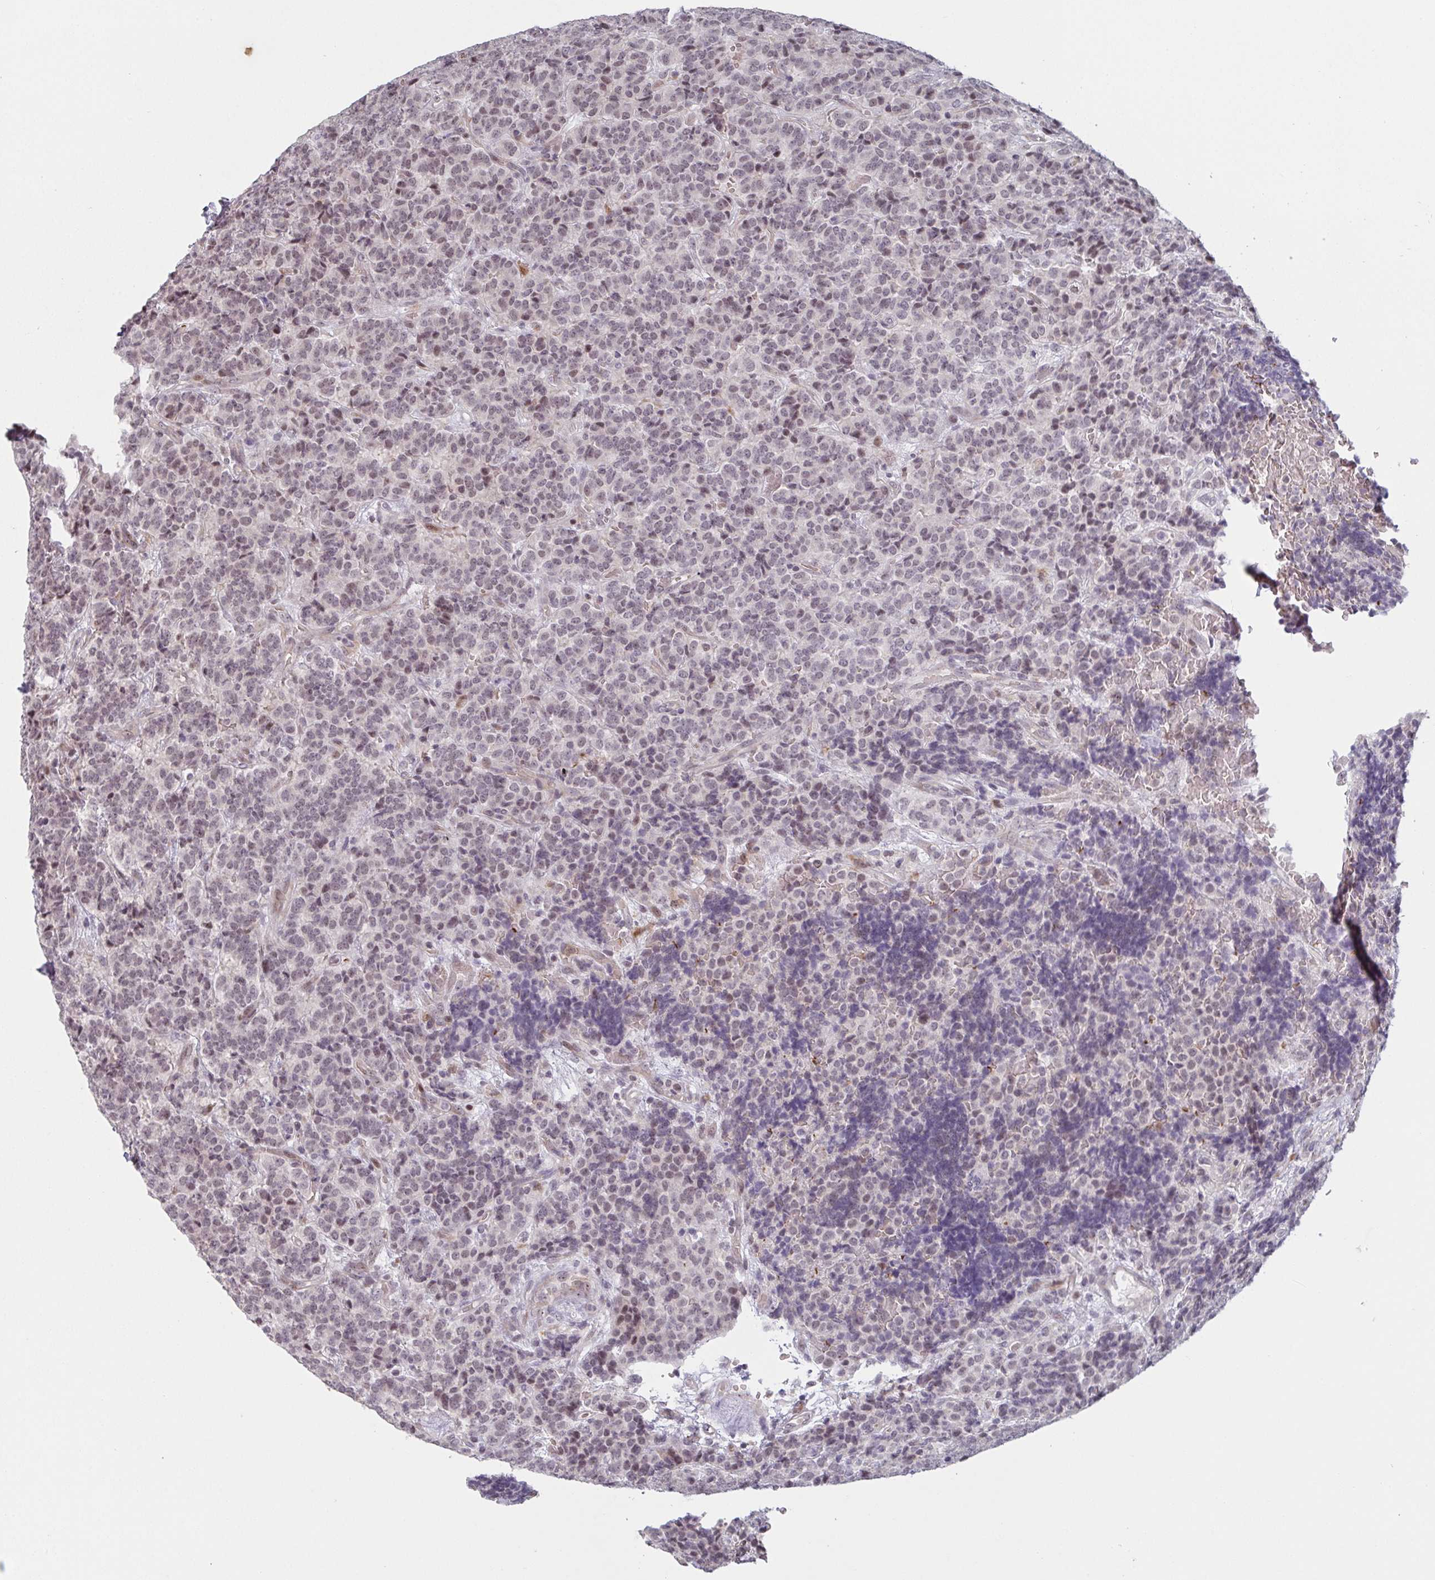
{"staining": {"intensity": "moderate", "quantity": "25%-75%", "location": "nuclear"}, "tissue": "carcinoid", "cell_type": "Tumor cells", "image_type": "cancer", "snomed": [{"axis": "morphology", "description": "Carcinoid, malignant, NOS"}, {"axis": "topography", "description": "Pancreas"}], "caption": "Moderate nuclear protein expression is identified in approximately 25%-75% of tumor cells in carcinoid.", "gene": "NLRP13", "patient": {"sex": "male", "age": 36}}